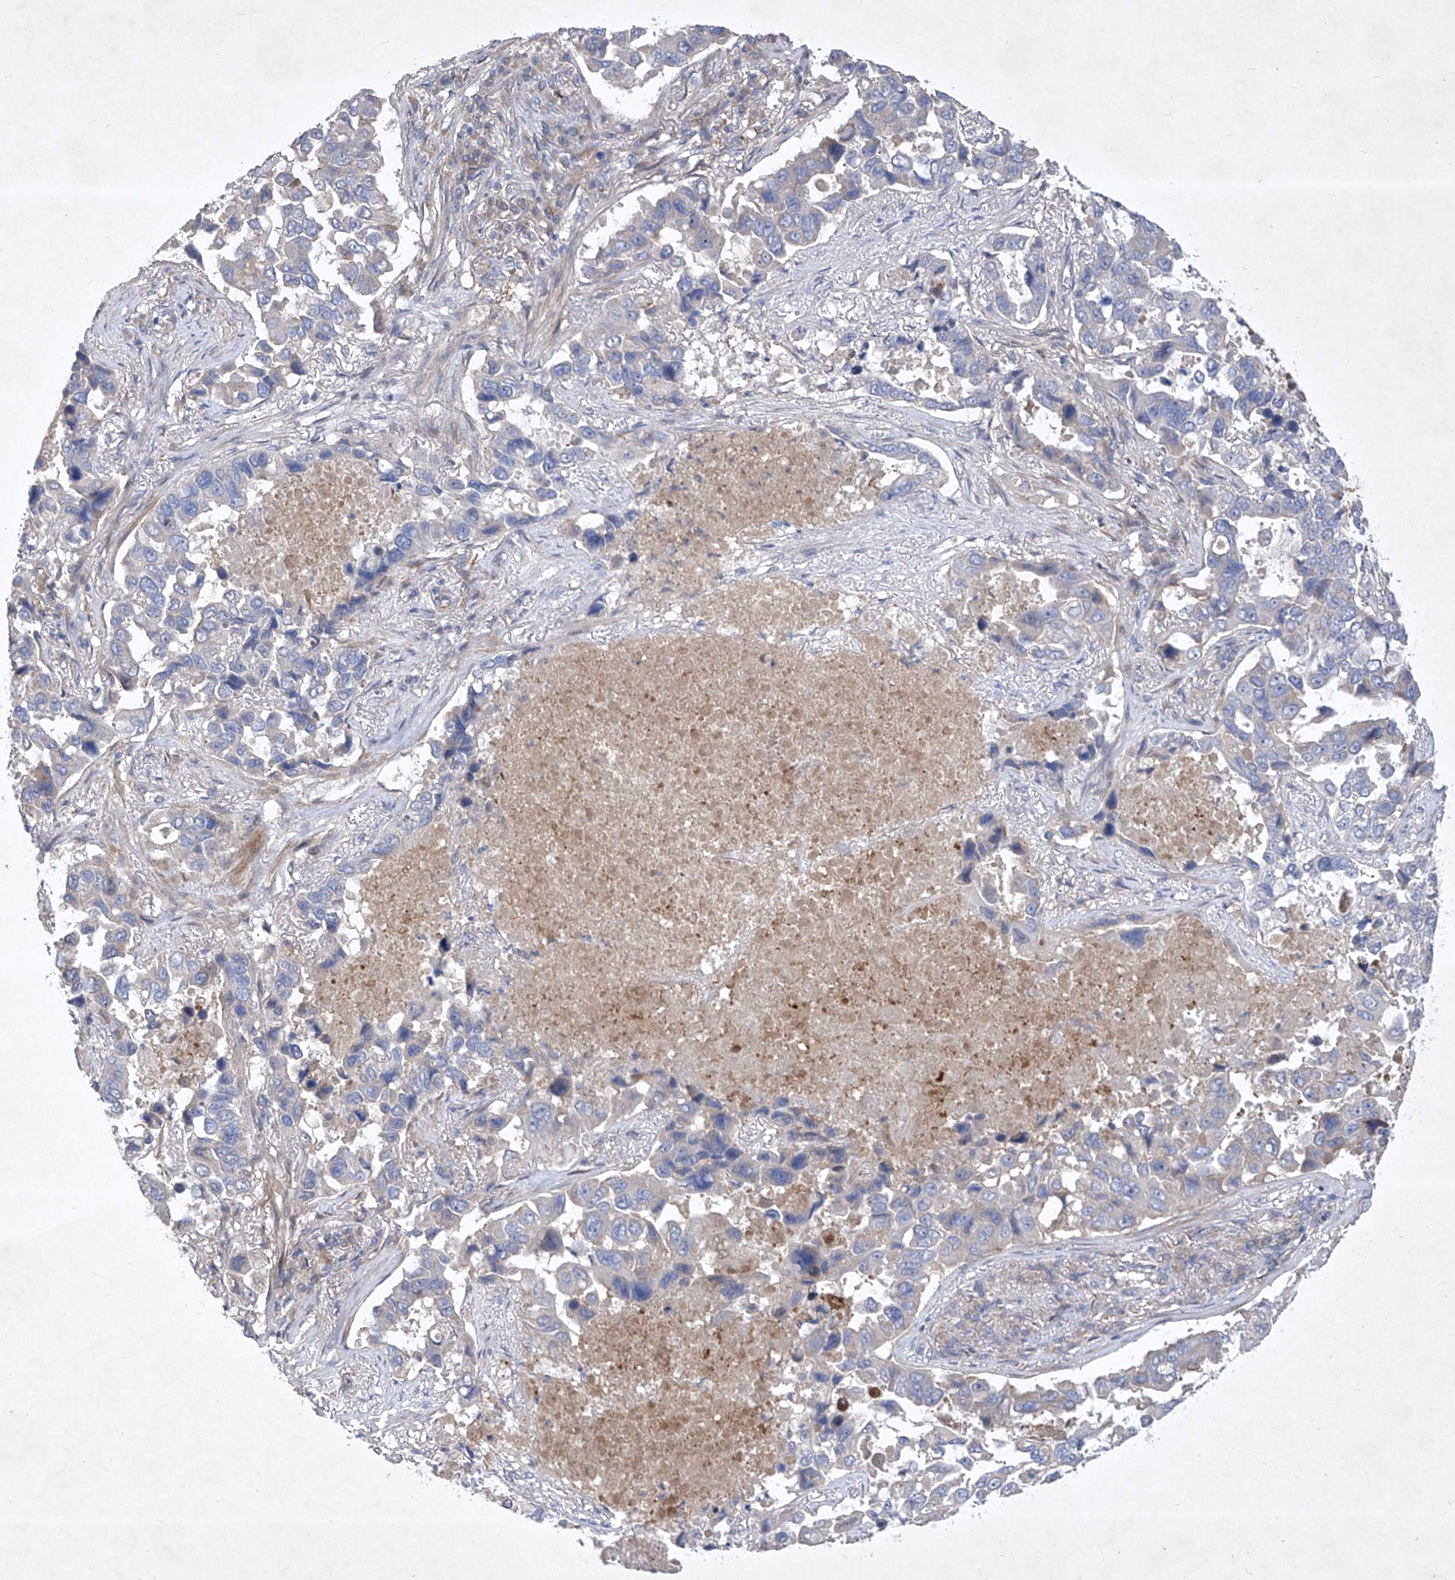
{"staining": {"intensity": "negative", "quantity": "none", "location": "none"}, "tissue": "lung cancer", "cell_type": "Tumor cells", "image_type": "cancer", "snomed": [{"axis": "morphology", "description": "Adenocarcinoma, NOS"}, {"axis": "topography", "description": "Lung"}], "caption": "Tumor cells are negative for protein expression in human lung adenocarcinoma.", "gene": "COQ3", "patient": {"sex": "male", "age": 64}}